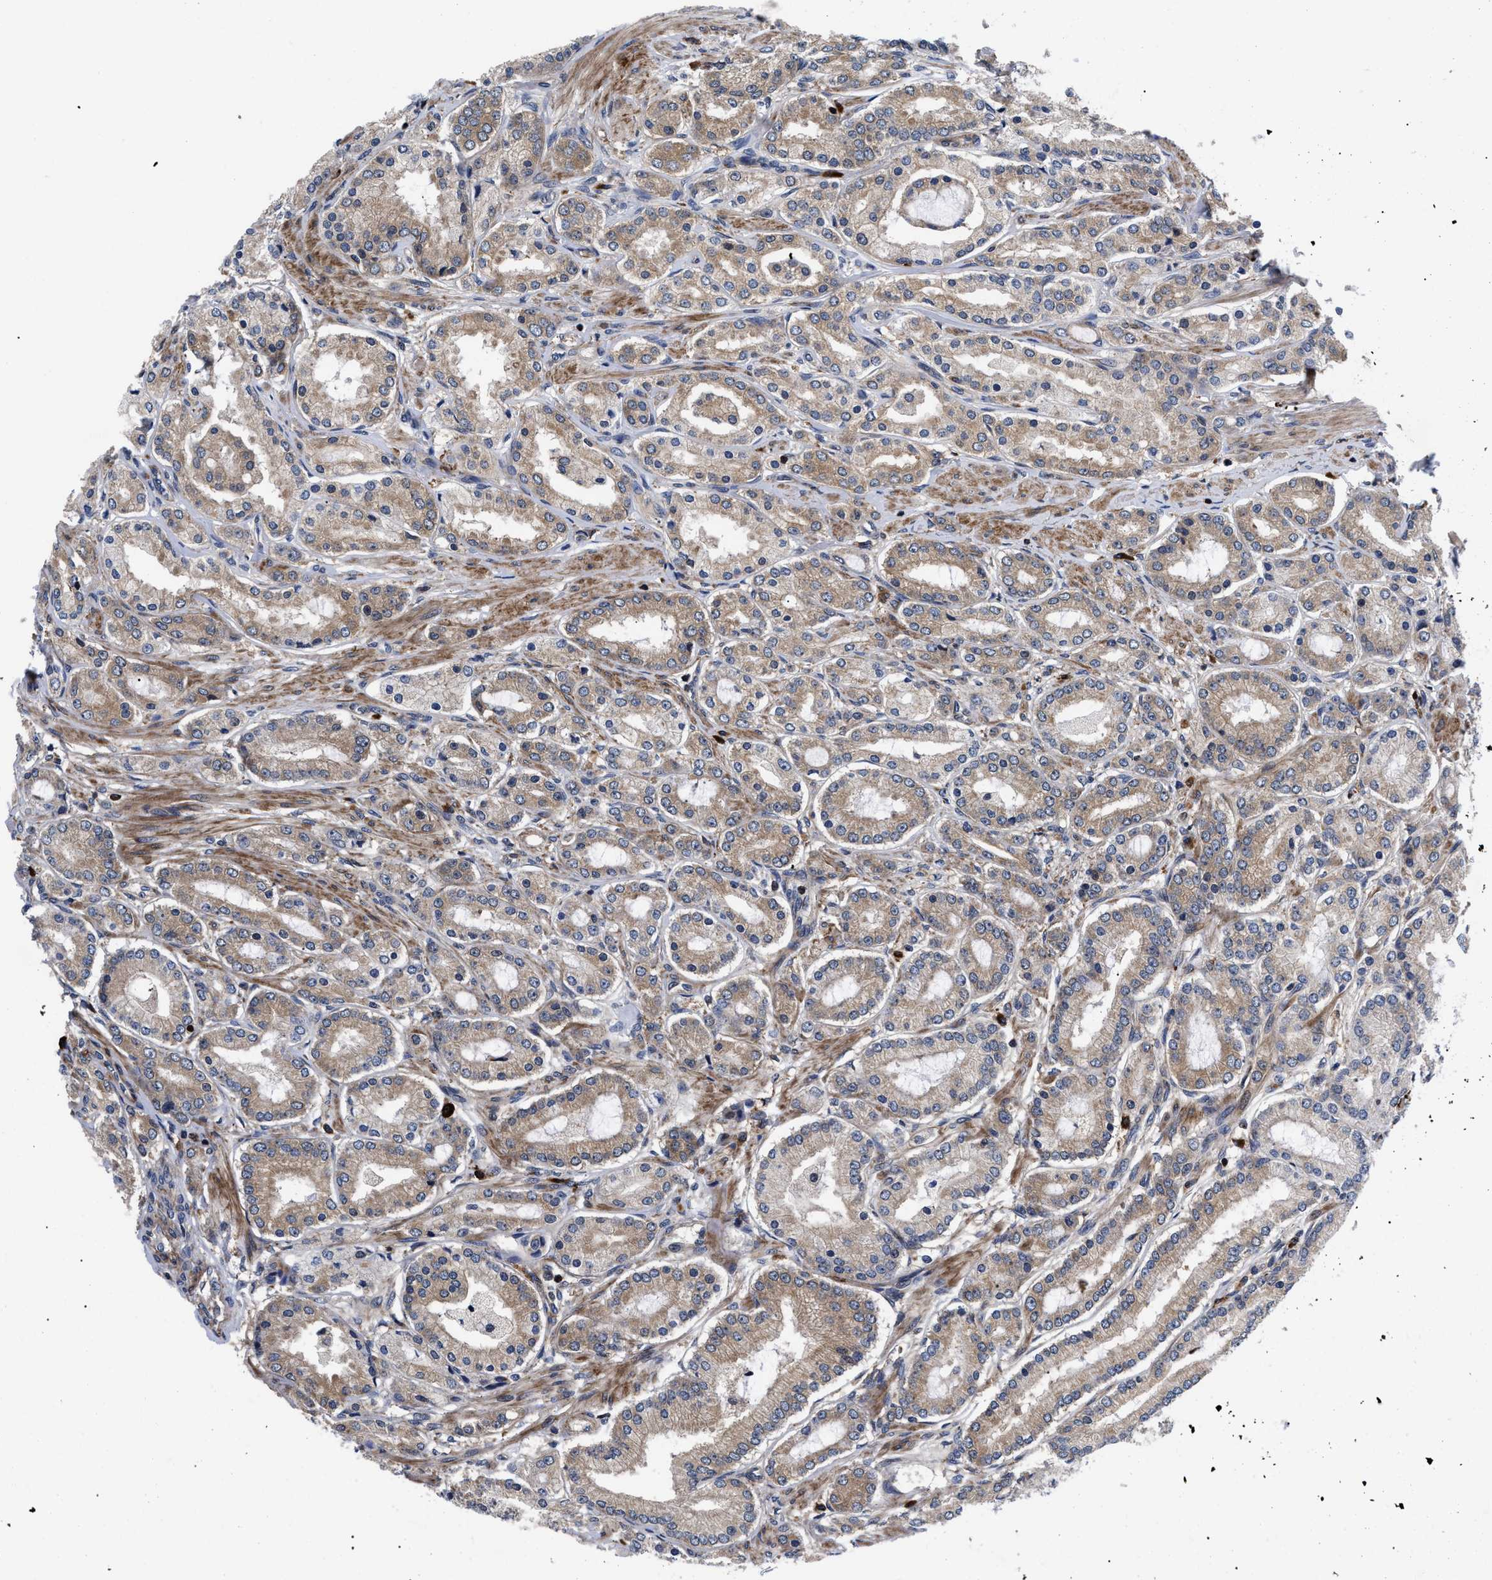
{"staining": {"intensity": "weak", "quantity": "25%-75%", "location": "cytoplasmic/membranous"}, "tissue": "prostate cancer", "cell_type": "Tumor cells", "image_type": "cancer", "snomed": [{"axis": "morphology", "description": "Adenocarcinoma, Low grade"}, {"axis": "topography", "description": "Prostate"}], "caption": "Approximately 25%-75% of tumor cells in human adenocarcinoma (low-grade) (prostate) demonstrate weak cytoplasmic/membranous protein staining as visualized by brown immunohistochemical staining.", "gene": "SPAST", "patient": {"sex": "male", "age": 63}}